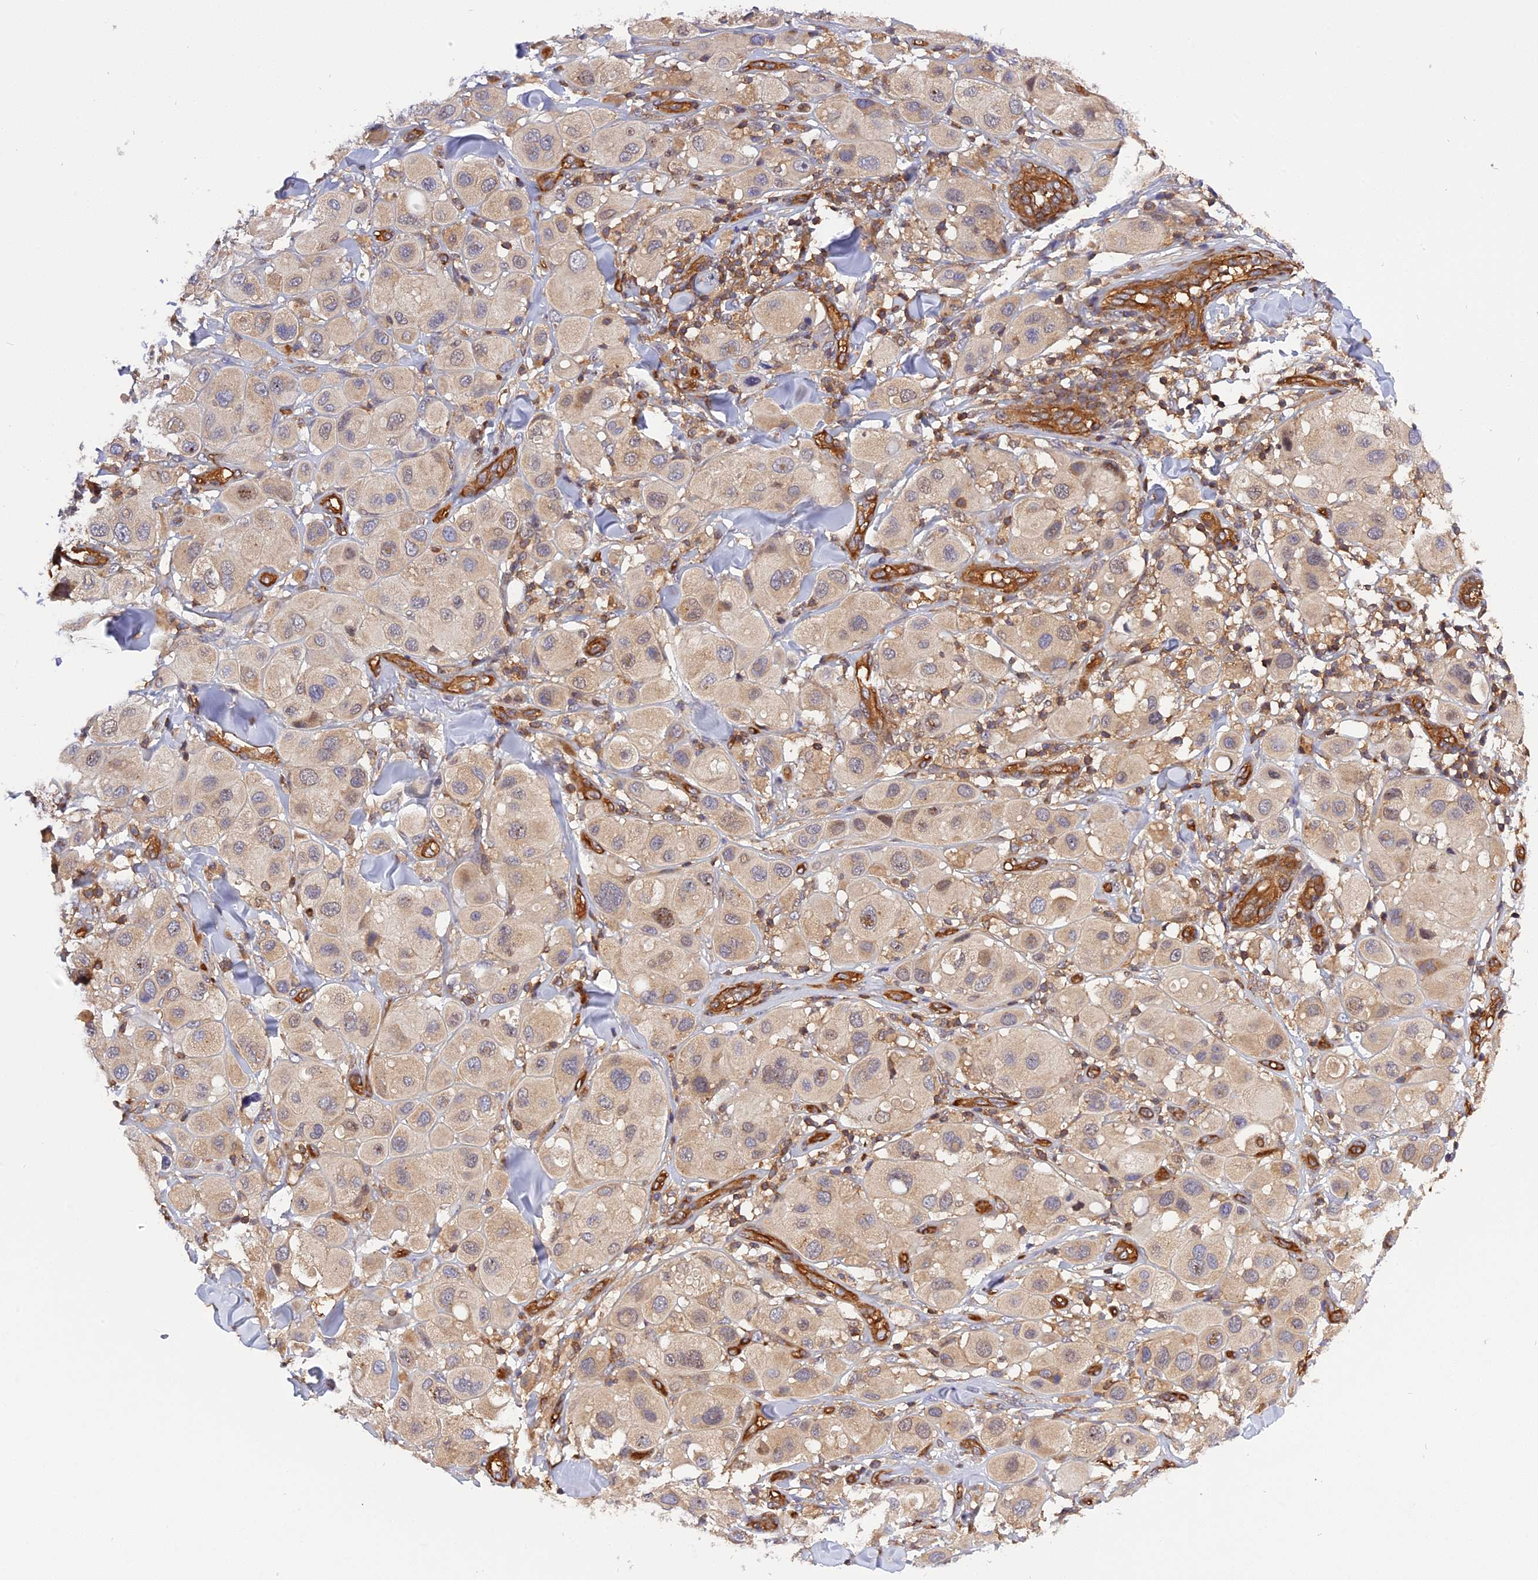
{"staining": {"intensity": "negative", "quantity": "none", "location": "none"}, "tissue": "melanoma", "cell_type": "Tumor cells", "image_type": "cancer", "snomed": [{"axis": "morphology", "description": "Malignant melanoma, Metastatic site"}, {"axis": "topography", "description": "Skin"}], "caption": "The histopathology image displays no staining of tumor cells in melanoma. (Immunohistochemistry (ihc), brightfield microscopy, high magnification).", "gene": "C5orf22", "patient": {"sex": "male", "age": 41}}